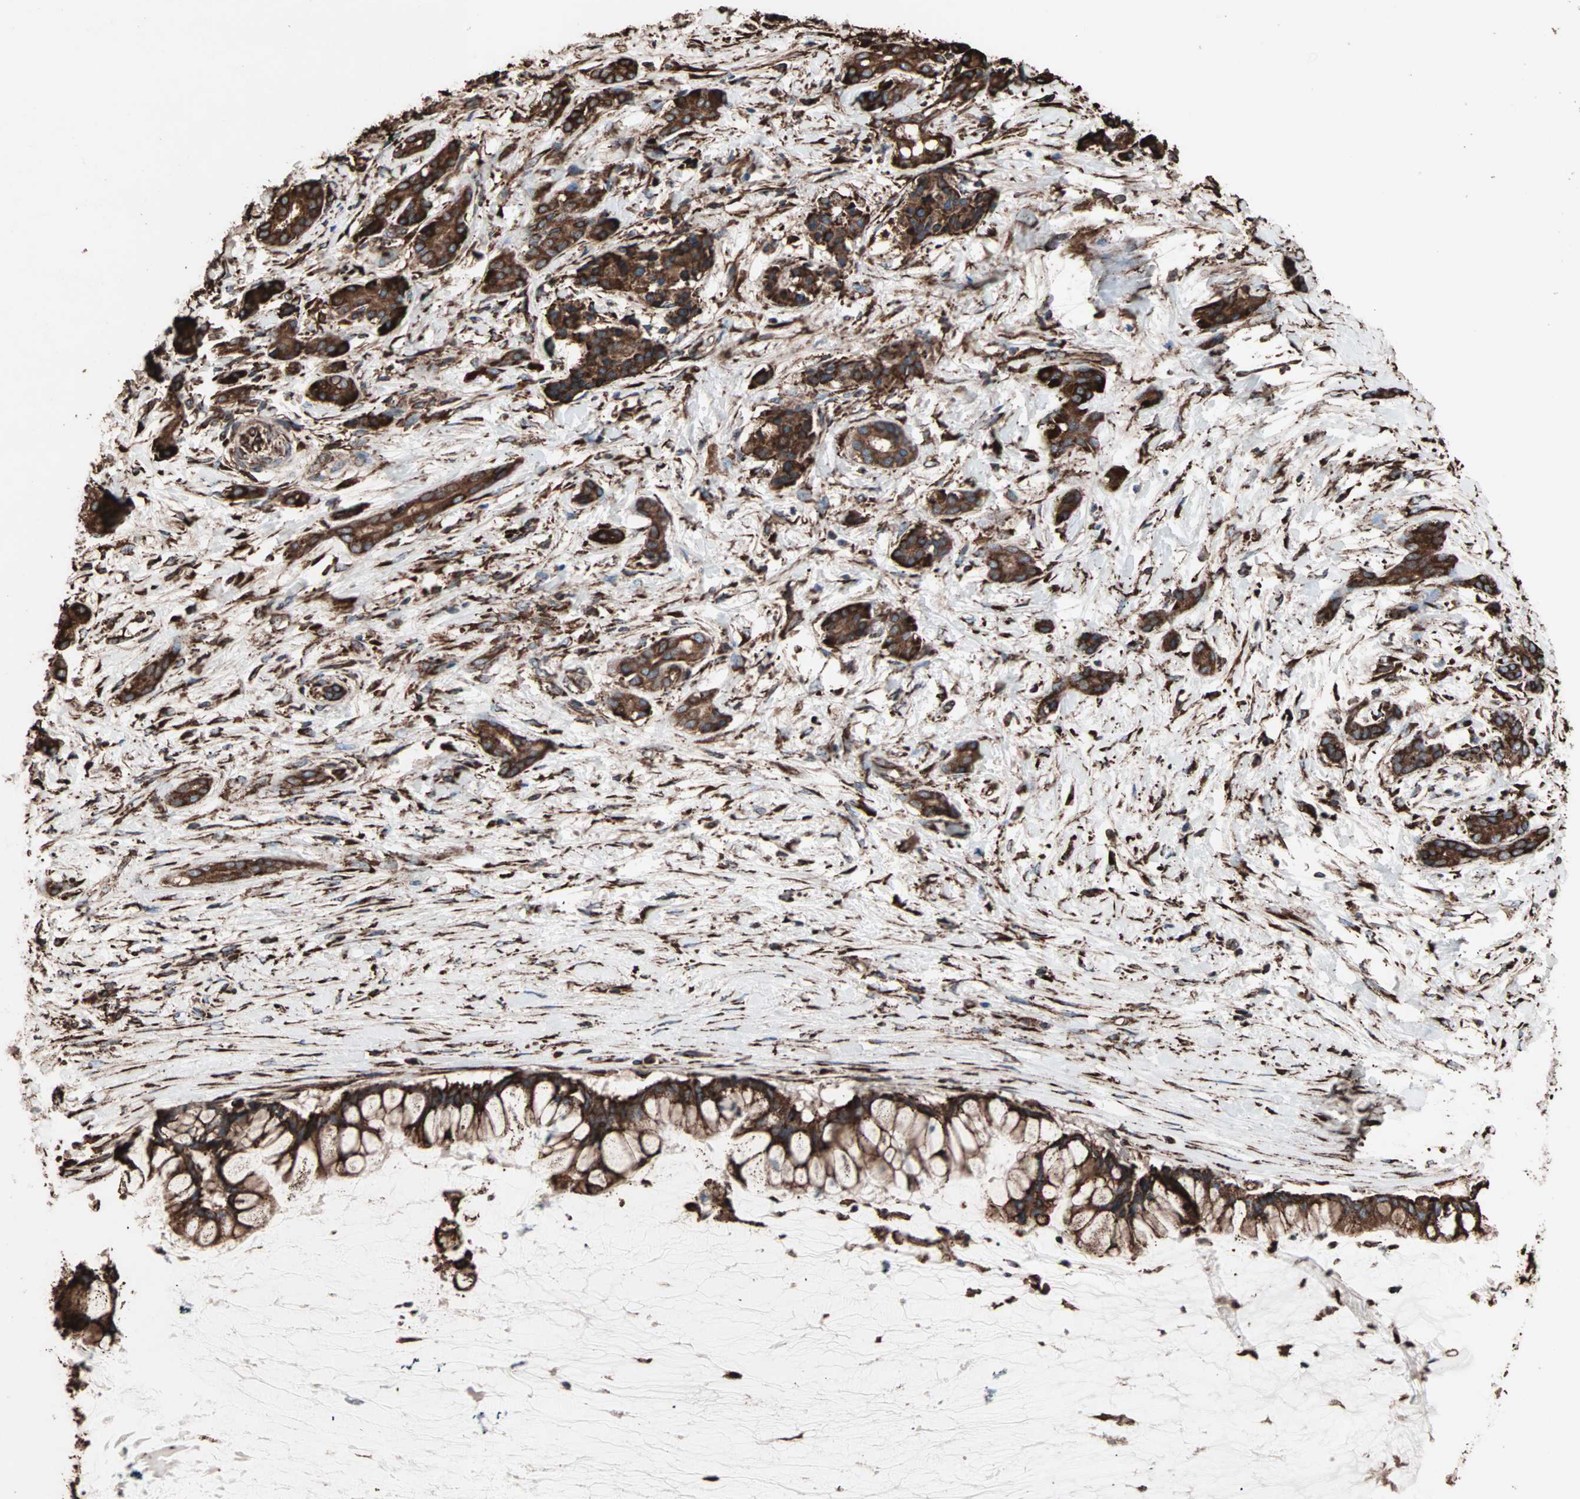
{"staining": {"intensity": "strong", "quantity": ">75%", "location": "cytoplasmic/membranous"}, "tissue": "pancreatic cancer", "cell_type": "Tumor cells", "image_type": "cancer", "snomed": [{"axis": "morphology", "description": "Adenocarcinoma, NOS"}, {"axis": "topography", "description": "Pancreas"}], "caption": "High-magnification brightfield microscopy of pancreatic cancer (adenocarcinoma) stained with DAB (3,3'-diaminobenzidine) (brown) and counterstained with hematoxylin (blue). tumor cells exhibit strong cytoplasmic/membranous staining is present in about>75% of cells.", "gene": "HSP90B1", "patient": {"sex": "male", "age": 41}}